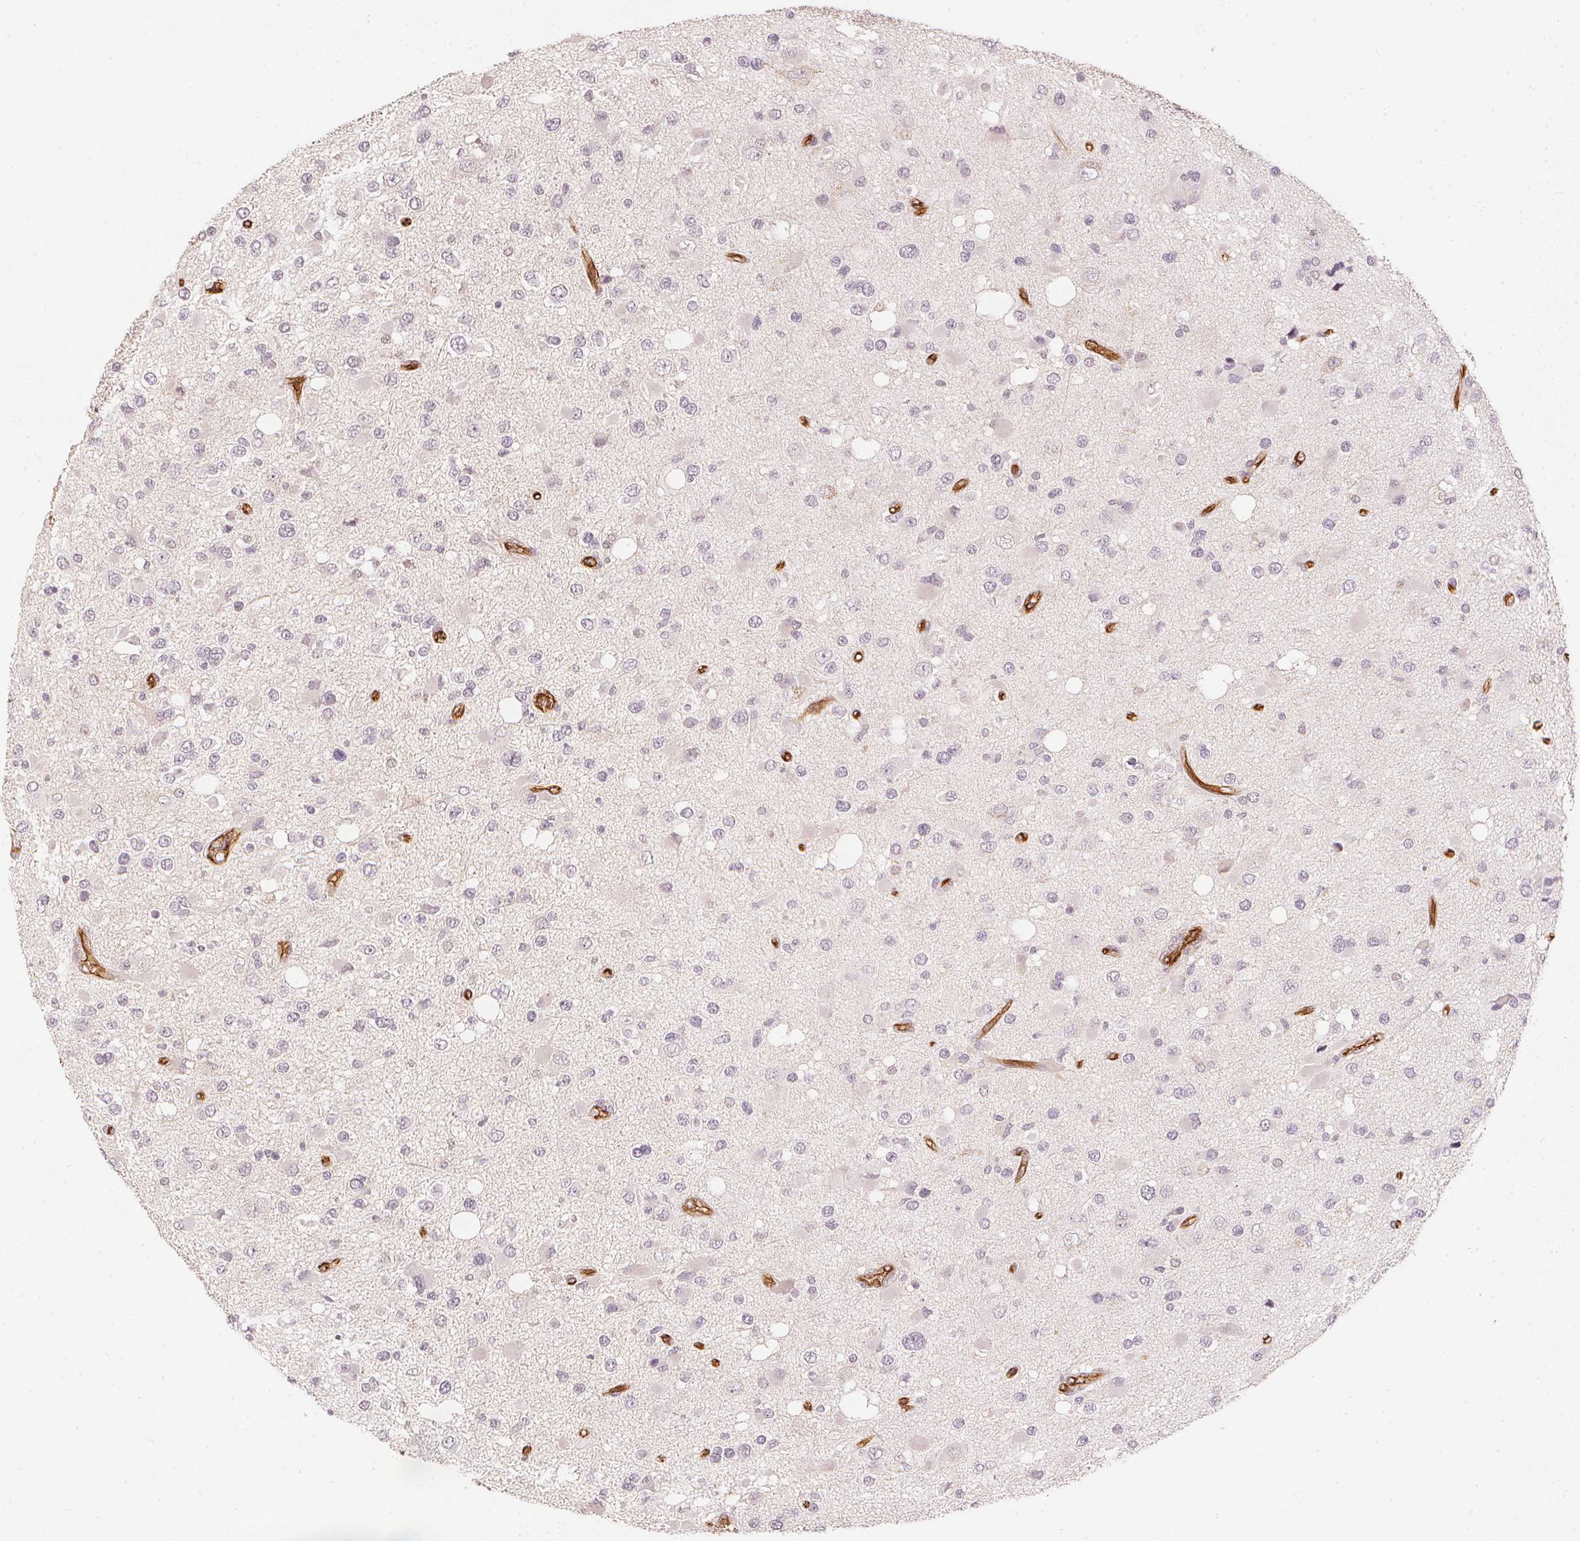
{"staining": {"intensity": "negative", "quantity": "none", "location": "none"}, "tissue": "glioma", "cell_type": "Tumor cells", "image_type": "cancer", "snomed": [{"axis": "morphology", "description": "Glioma, malignant, High grade"}, {"axis": "topography", "description": "Brain"}], "caption": "This is an immunohistochemistry (IHC) histopathology image of malignant glioma (high-grade). There is no staining in tumor cells.", "gene": "CIB1", "patient": {"sex": "male", "age": 53}}